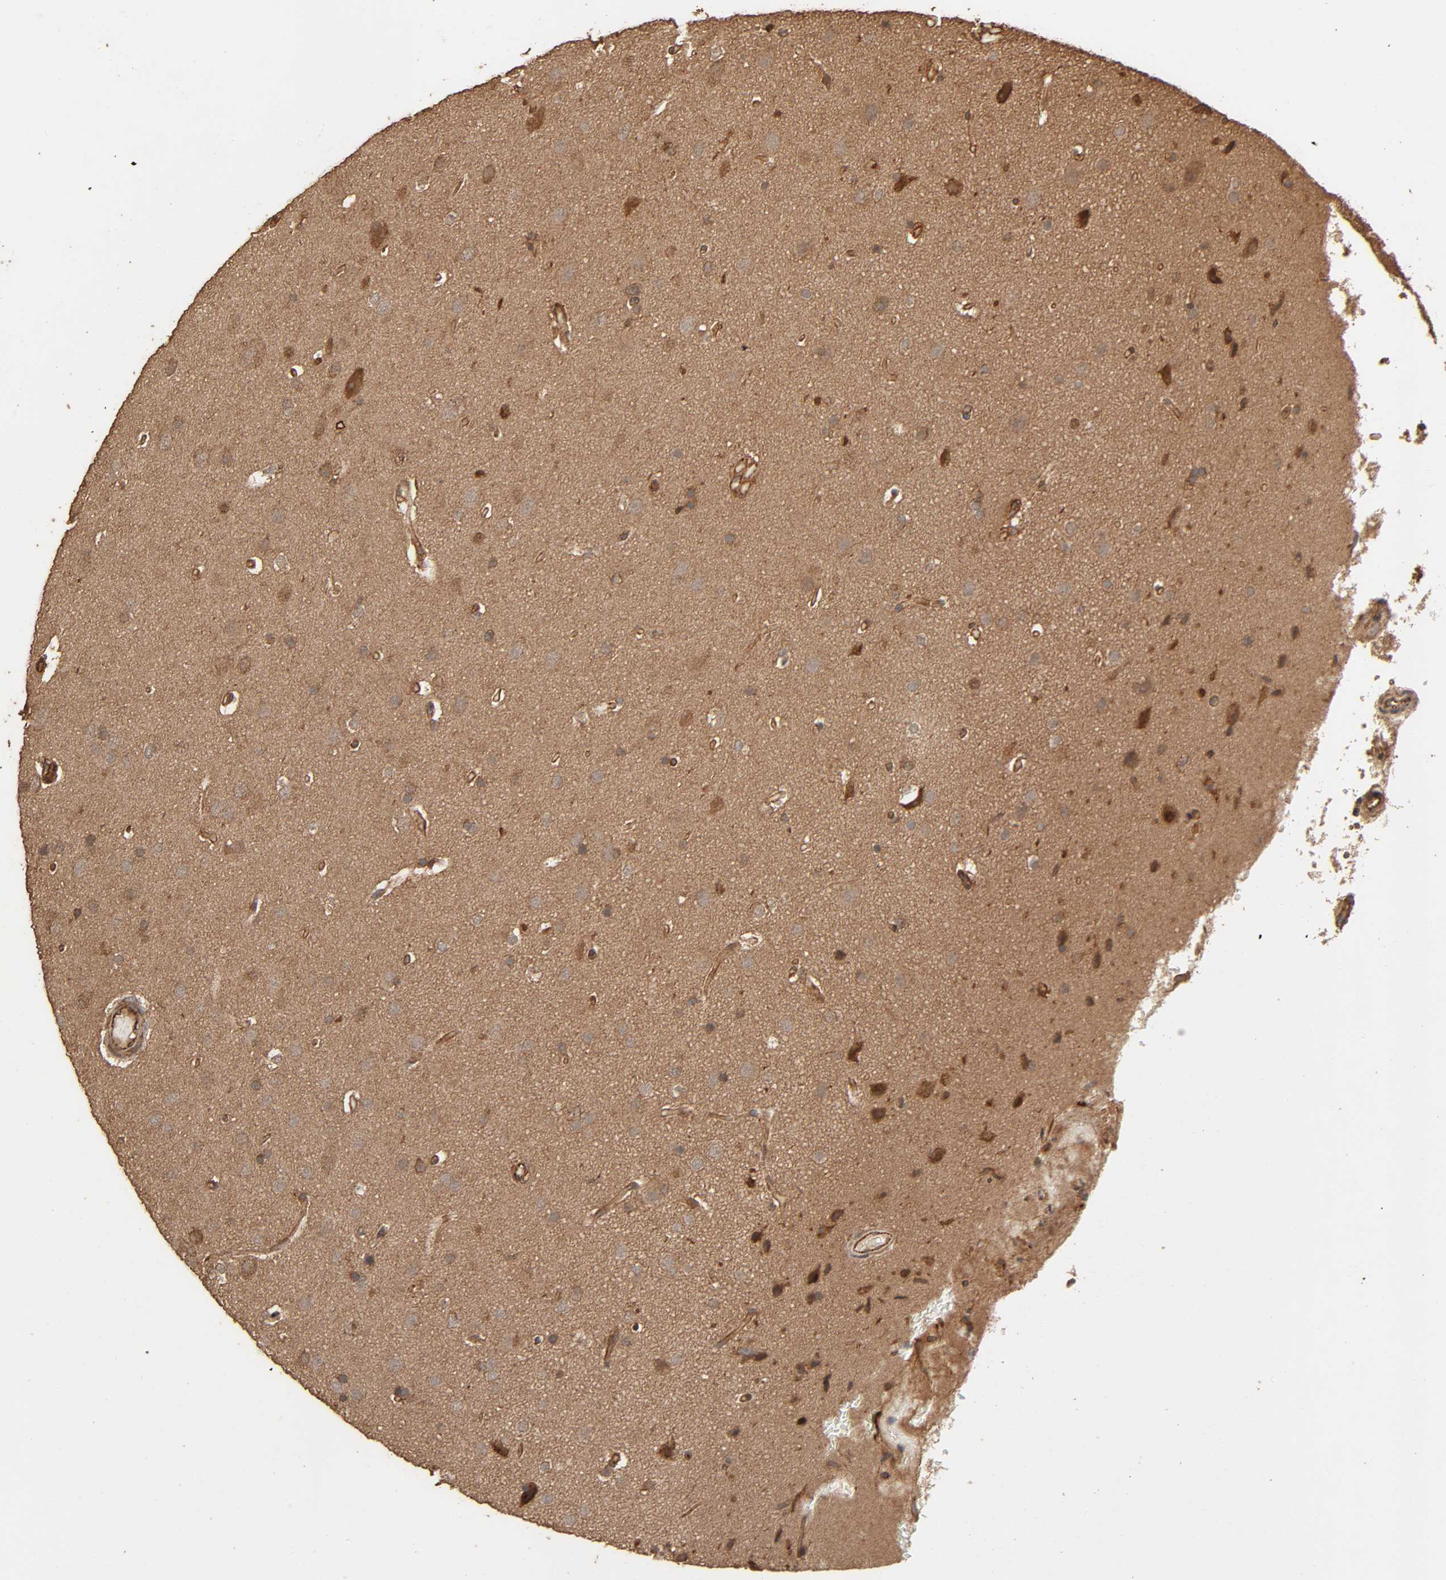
{"staining": {"intensity": "moderate", "quantity": "25%-75%", "location": "cytoplasmic/membranous"}, "tissue": "glioma", "cell_type": "Tumor cells", "image_type": "cancer", "snomed": [{"axis": "morphology", "description": "Glioma, malignant, Low grade"}, {"axis": "topography", "description": "Cerebral cortex"}], "caption": "Protein expression analysis of human glioma reveals moderate cytoplasmic/membranous positivity in approximately 25%-75% of tumor cells.", "gene": "RPS6KA6", "patient": {"sex": "female", "age": 47}}